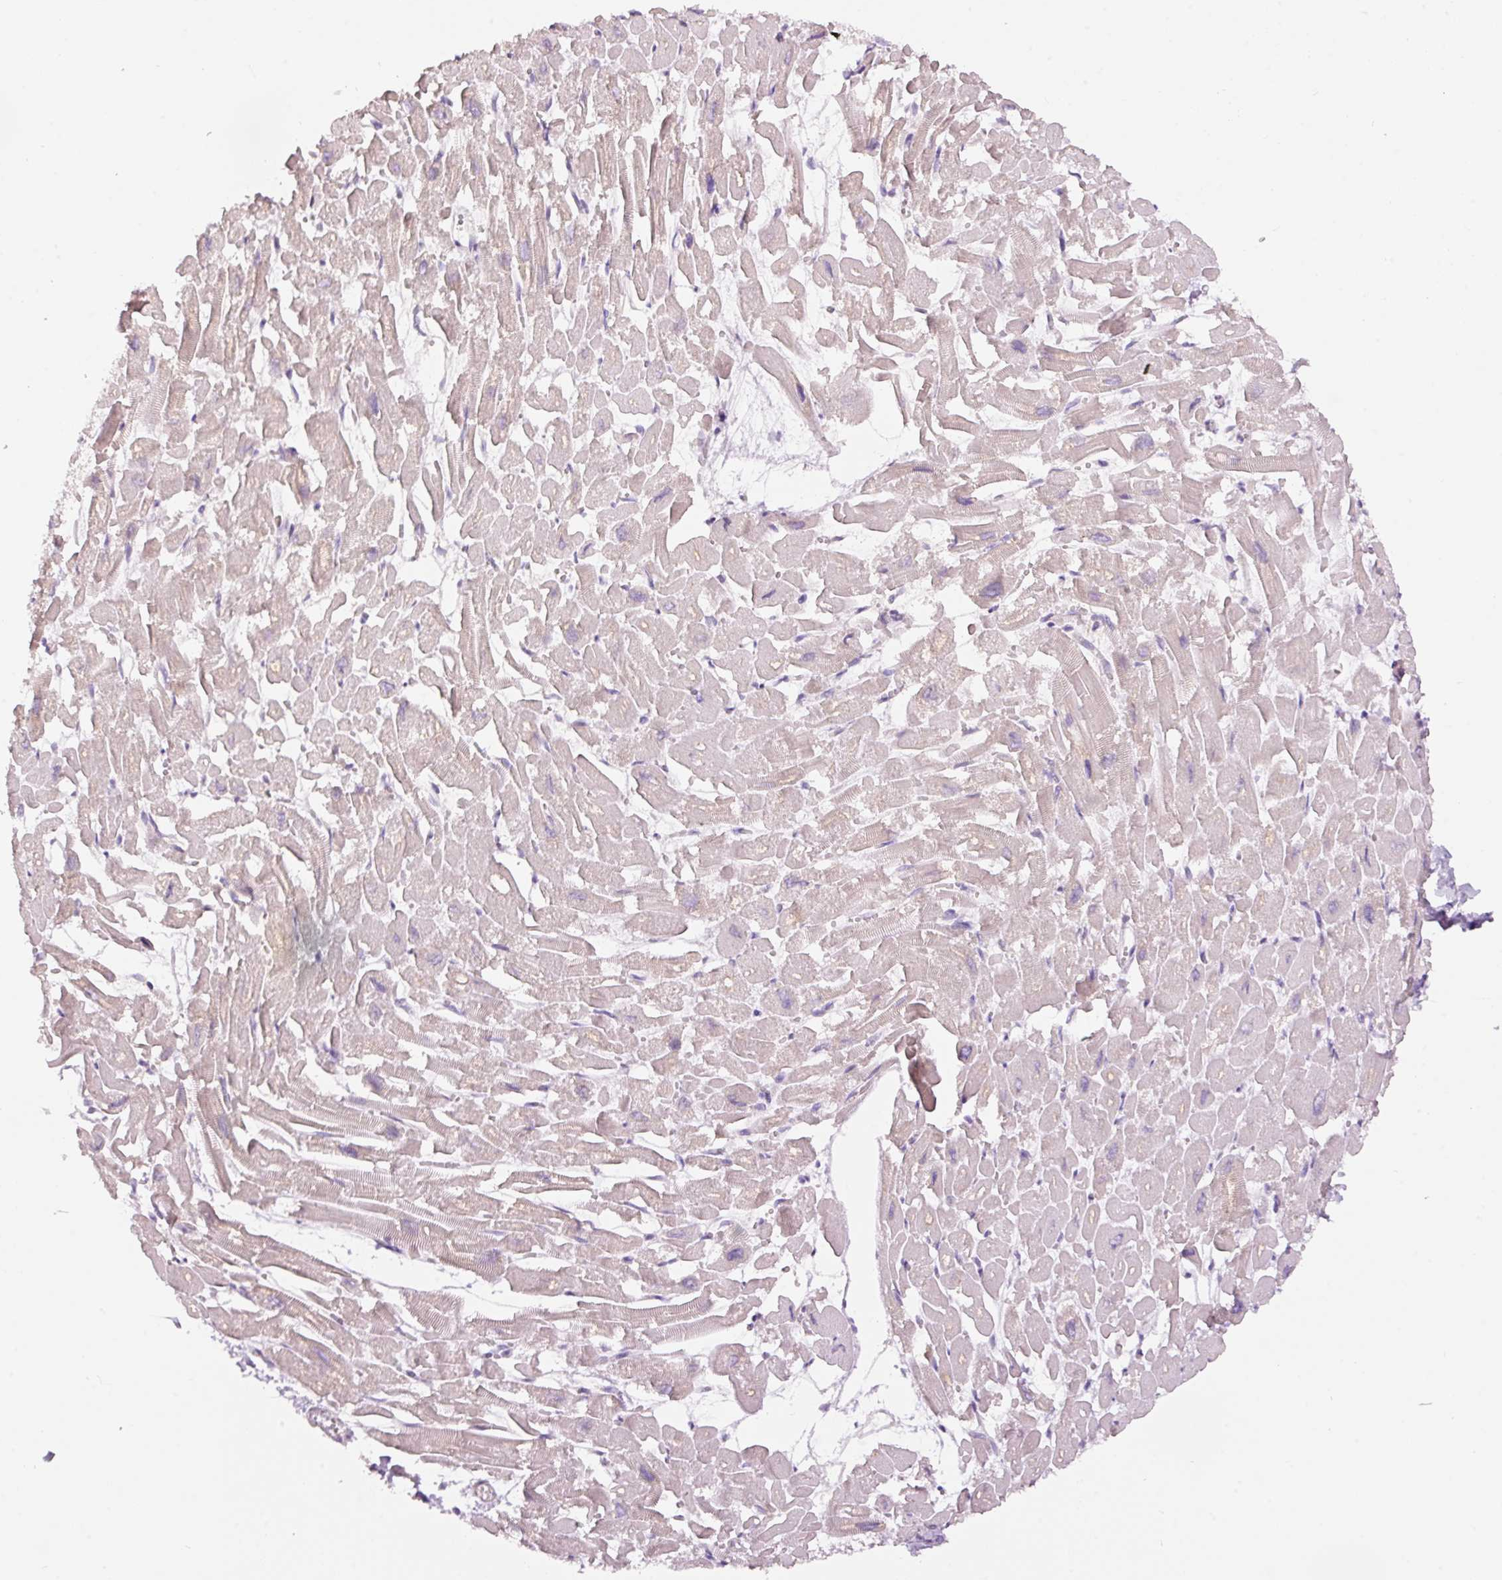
{"staining": {"intensity": "weak", "quantity": "<25%", "location": "cytoplasmic/membranous"}, "tissue": "heart muscle", "cell_type": "Cardiomyocytes", "image_type": "normal", "snomed": [{"axis": "morphology", "description": "Normal tissue, NOS"}, {"axis": "topography", "description": "Heart"}], "caption": "An immunohistochemistry (IHC) image of normal heart muscle is shown. There is no staining in cardiomyocytes of heart muscle. The staining is performed using DAB (3,3'-diaminobenzidine) brown chromogen with nuclei counter-stained in using hematoxylin.", "gene": "RSPO2", "patient": {"sex": "male", "age": 54}}